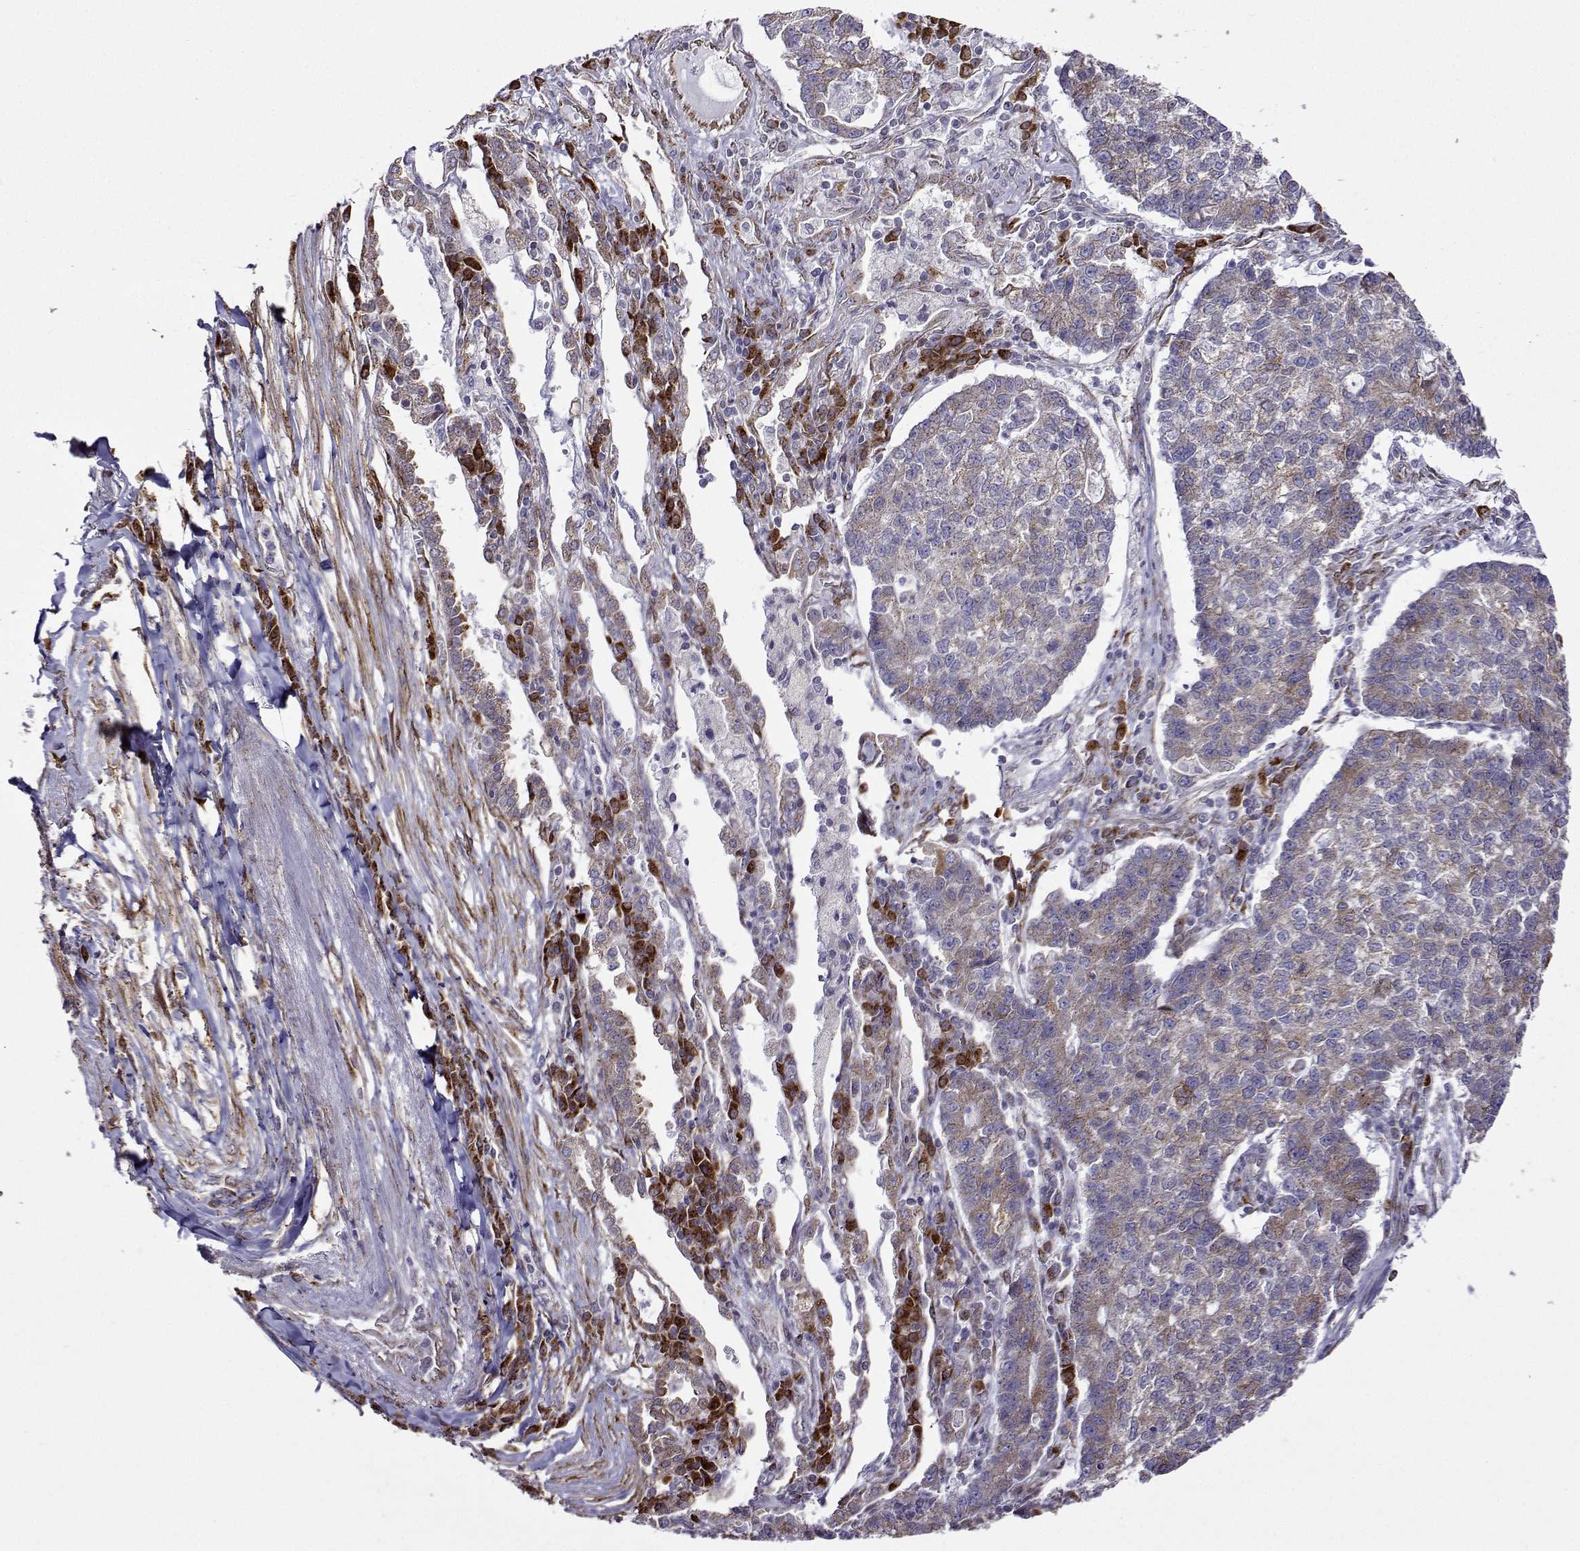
{"staining": {"intensity": "weak", "quantity": "<25%", "location": "cytoplasmic/membranous"}, "tissue": "lung cancer", "cell_type": "Tumor cells", "image_type": "cancer", "snomed": [{"axis": "morphology", "description": "Adenocarcinoma, NOS"}, {"axis": "topography", "description": "Lung"}], "caption": "A micrograph of lung adenocarcinoma stained for a protein shows no brown staining in tumor cells.", "gene": "PGRMC2", "patient": {"sex": "male", "age": 57}}